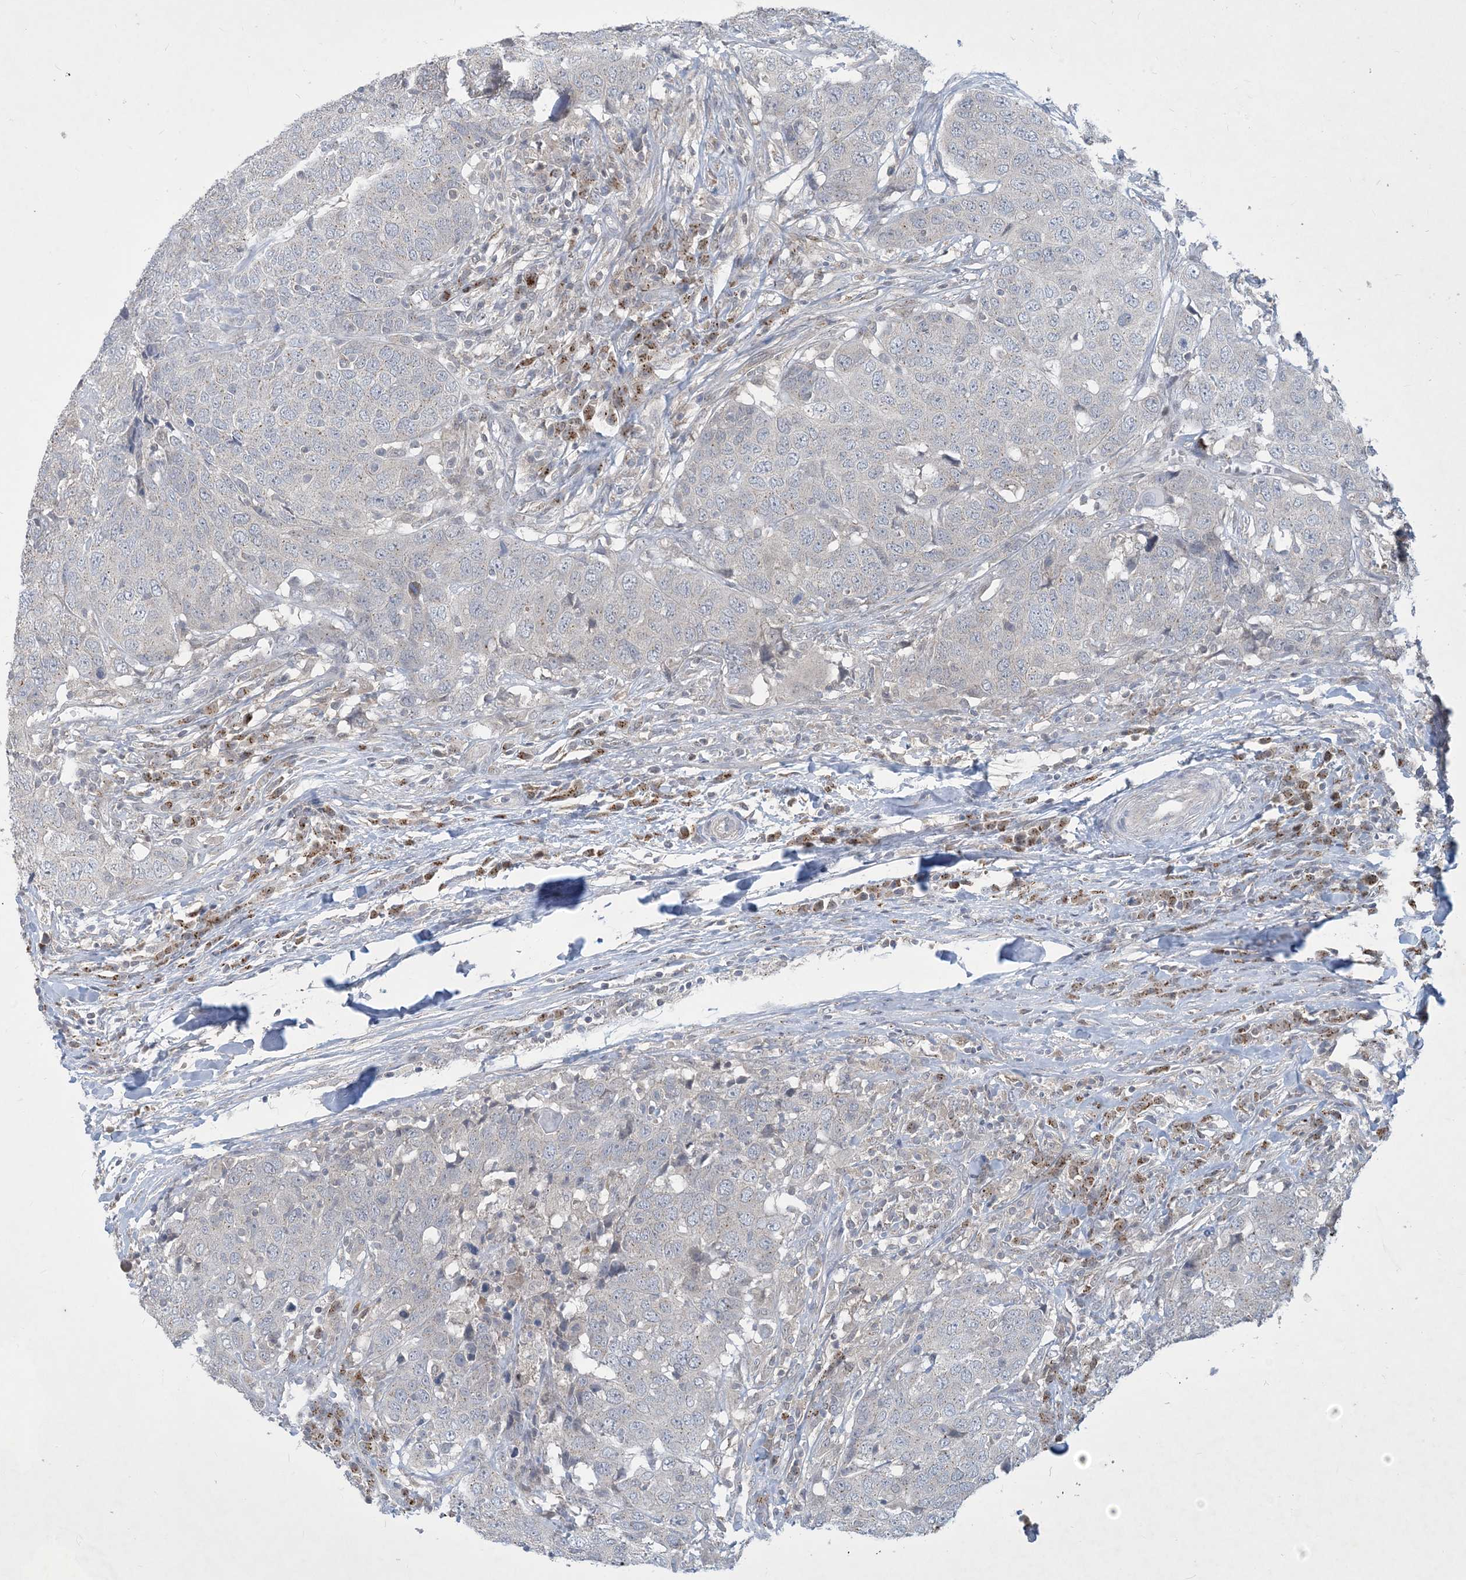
{"staining": {"intensity": "negative", "quantity": "none", "location": "none"}, "tissue": "head and neck cancer", "cell_type": "Tumor cells", "image_type": "cancer", "snomed": [{"axis": "morphology", "description": "Squamous cell carcinoma, NOS"}, {"axis": "topography", "description": "Head-Neck"}], "caption": "Immunohistochemical staining of head and neck squamous cell carcinoma displays no significant staining in tumor cells.", "gene": "CCDC14", "patient": {"sex": "male", "age": 66}}